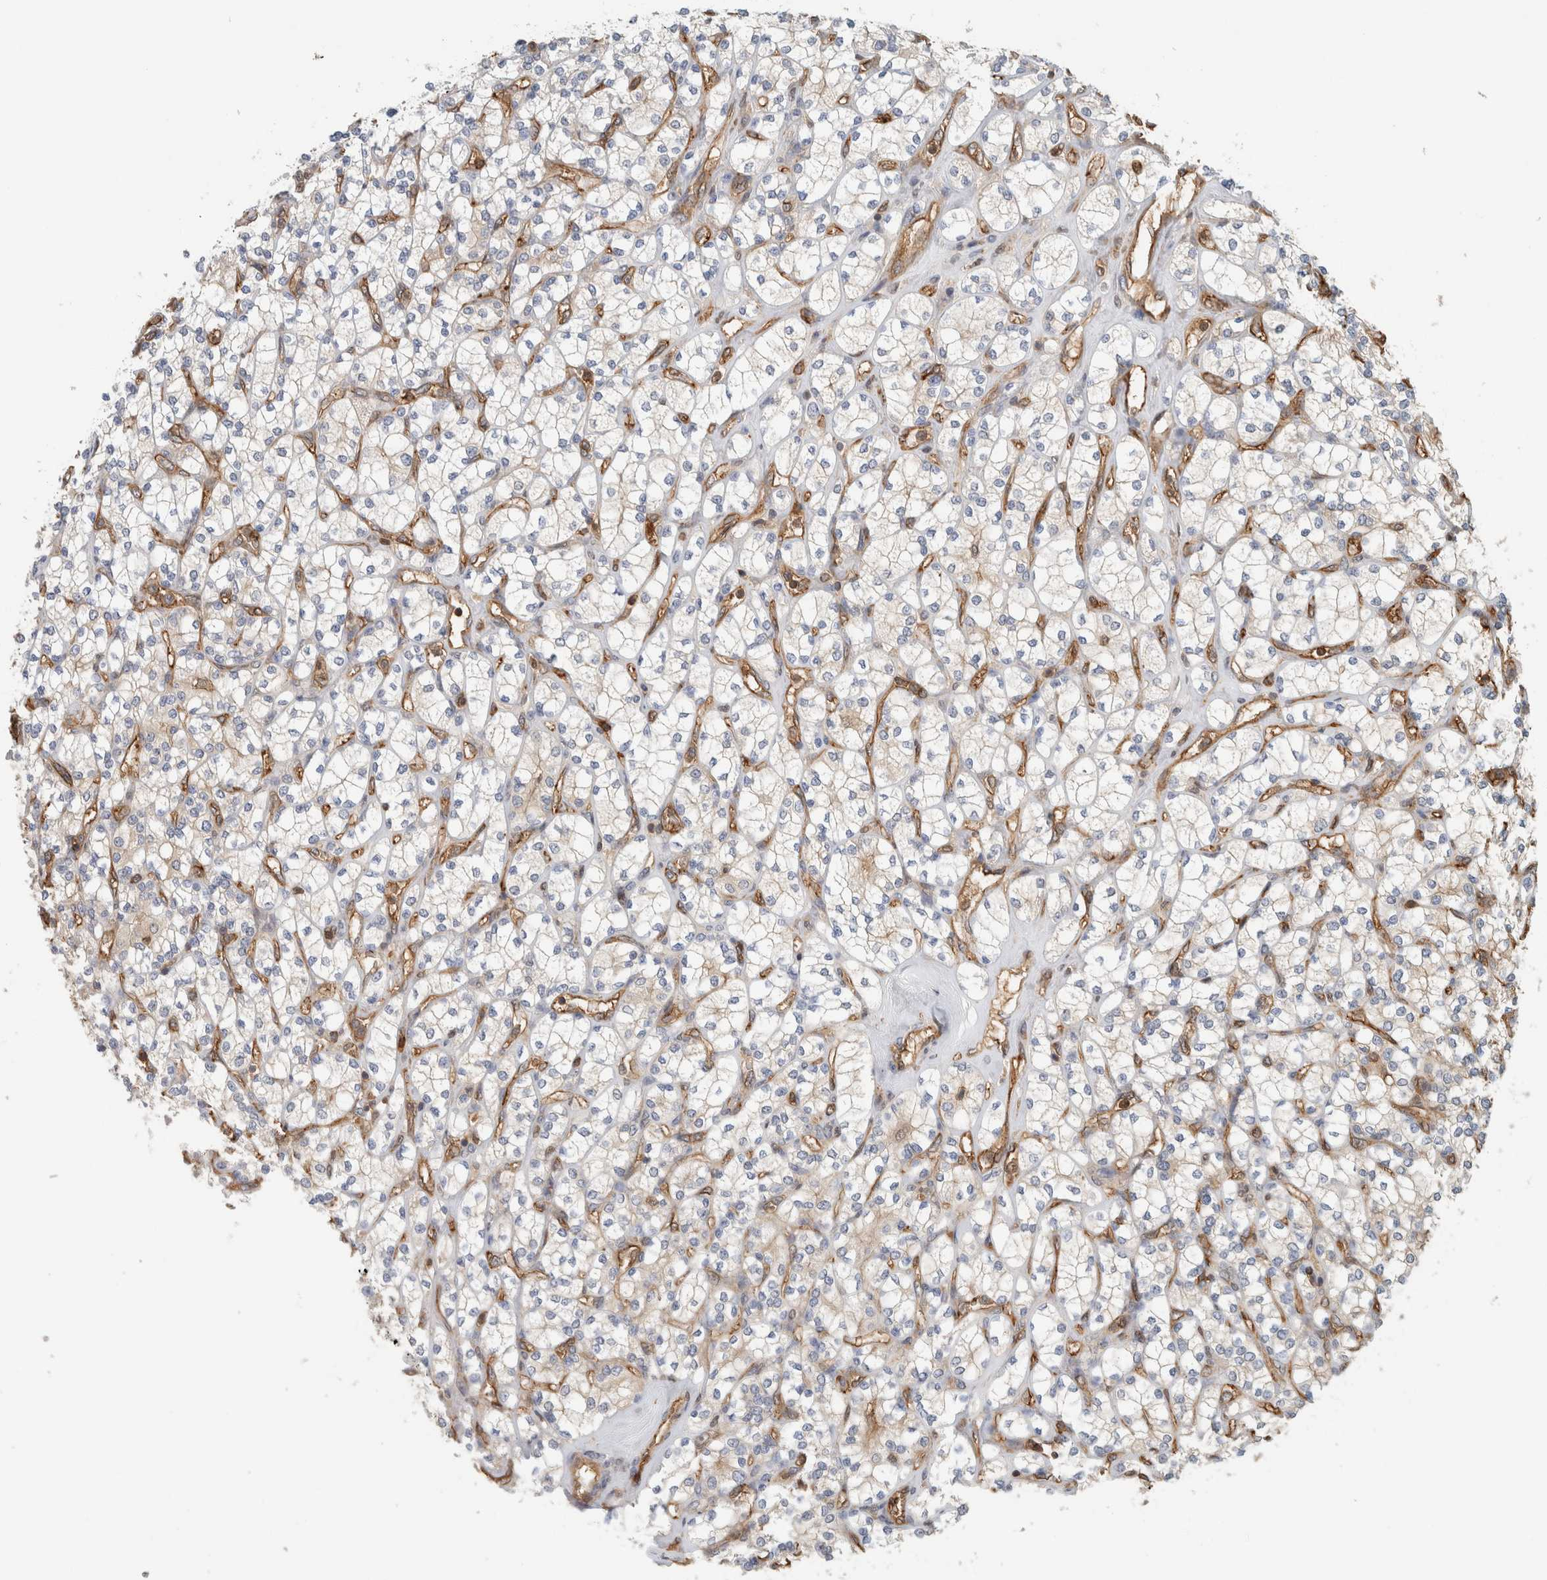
{"staining": {"intensity": "negative", "quantity": "none", "location": "none"}, "tissue": "renal cancer", "cell_type": "Tumor cells", "image_type": "cancer", "snomed": [{"axis": "morphology", "description": "Adenocarcinoma, NOS"}, {"axis": "topography", "description": "Kidney"}], "caption": "A high-resolution image shows IHC staining of renal cancer (adenocarcinoma), which displays no significant positivity in tumor cells. (DAB (3,3'-diaminobenzidine) IHC visualized using brightfield microscopy, high magnification).", "gene": "PFDN4", "patient": {"sex": "male", "age": 77}}